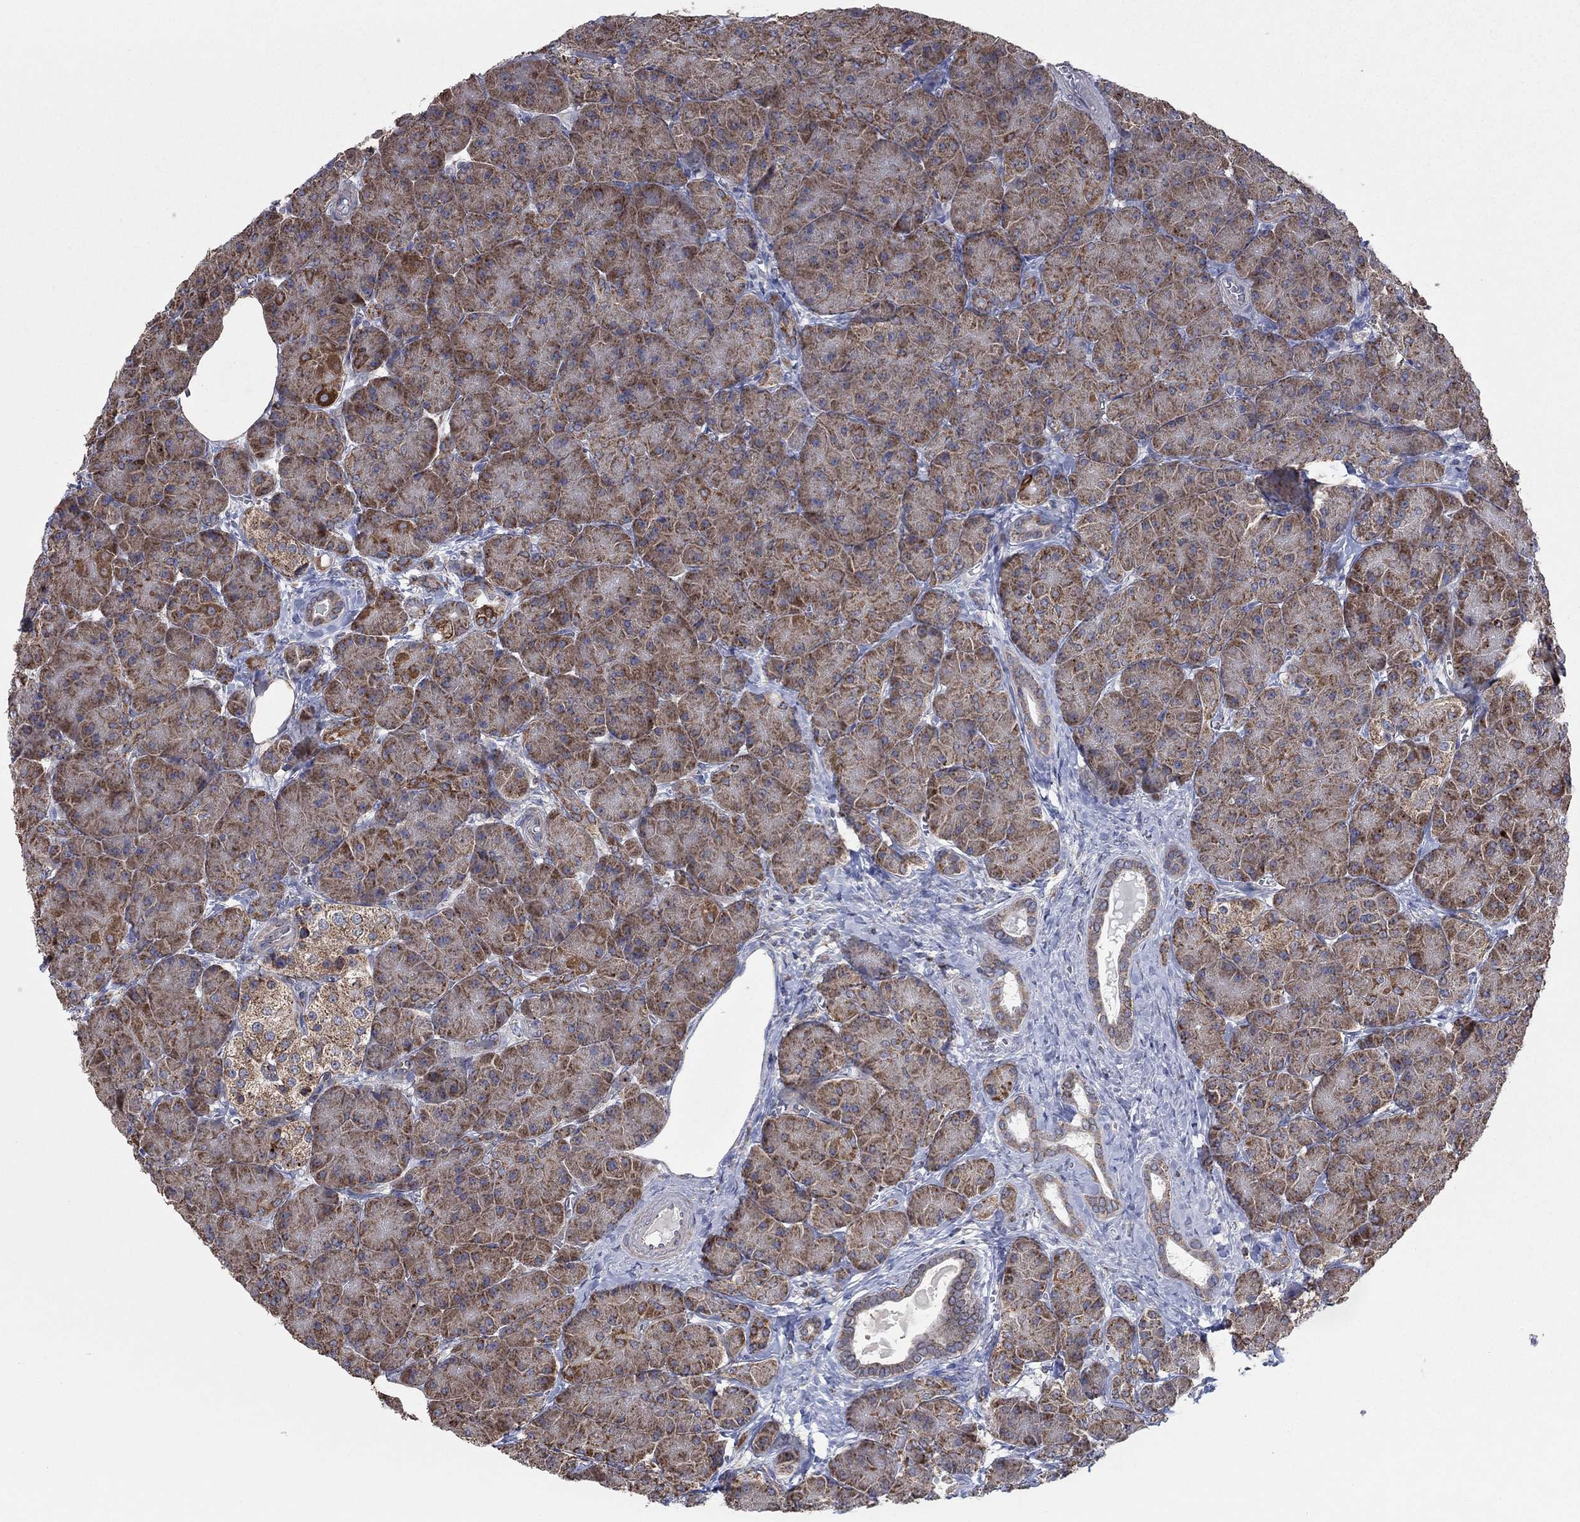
{"staining": {"intensity": "moderate", "quantity": ">75%", "location": "cytoplasmic/membranous"}, "tissue": "pancreas", "cell_type": "Exocrine glandular cells", "image_type": "normal", "snomed": [{"axis": "morphology", "description": "Normal tissue, NOS"}, {"axis": "topography", "description": "Pancreas"}], "caption": "DAB immunohistochemical staining of normal pancreas reveals moderate cytoplasmic/membranous protein positivity in approximately >75% of exocrine glandular cells. The protein is stained brown, and the nuclei are stained in blue (DAB IHC with brightfield microscopy, high magnification).", "gene": "NCEH1", "patient": {"sex": "male", "age": 61}}